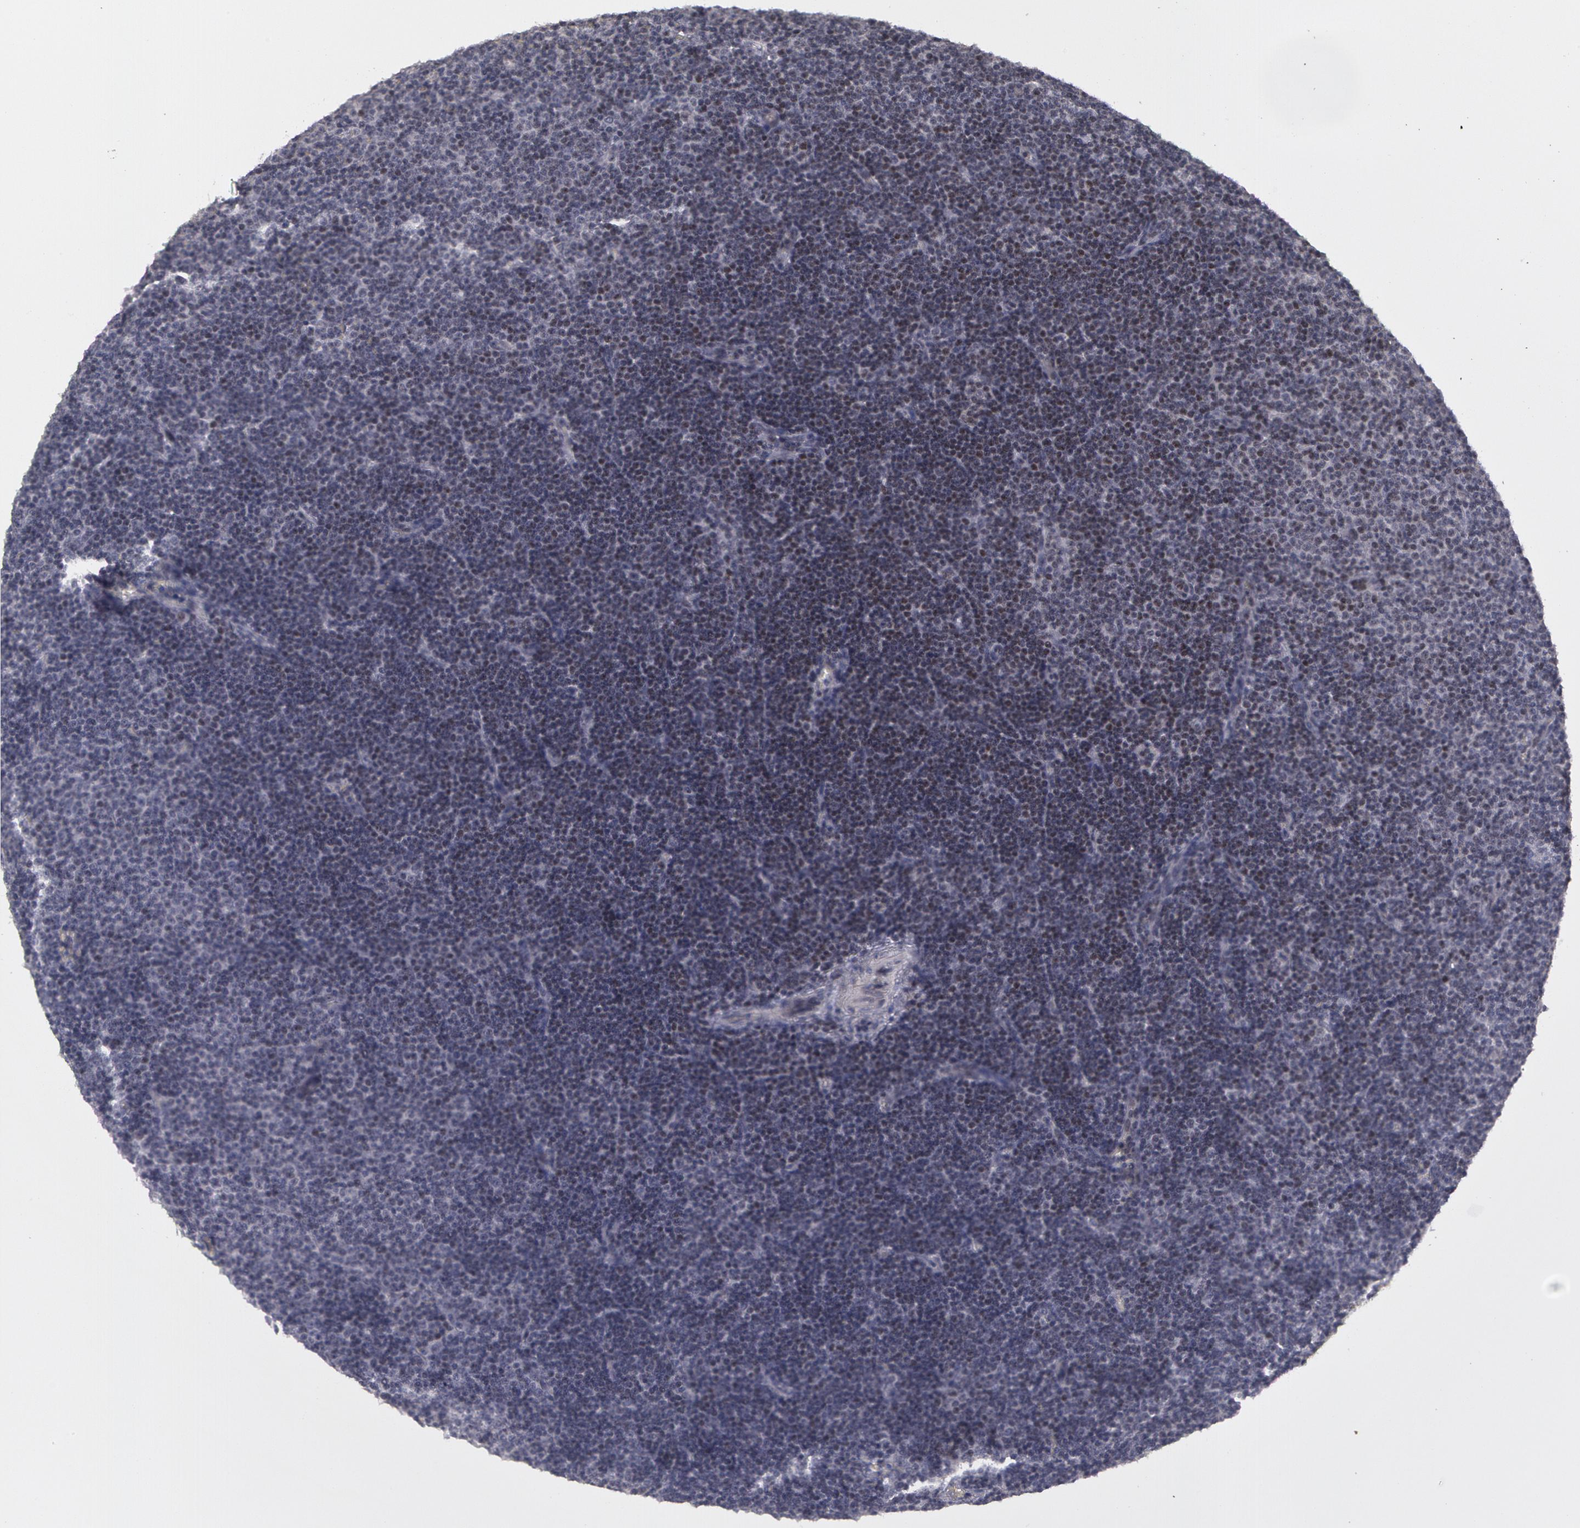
{"staining": {"intensity": "negative", "quantity": "none", "location": "none"}, "tissue": "lymphoma", "cell_type": "Tumor cells", "image_type": "cancer", "snomed": [{"axis": "morphology", "description": "Malignant lymphoma, non-Hodgkin's type, Low grade"}, {"axis": "topography", "description": "Lymph node"}], "caption": "Immunohistochemistry (IHC) histopathology image of low-grade malignant lymphoma, non-Hodgkin's type stained for a protein (brown), which exhibits no staining in tumor cells. (Immunohistochemistry, brightfield microscopy, high magnification).", "gene": "PRICKLE1", "patient": {"sex": "male", "age": 57}}